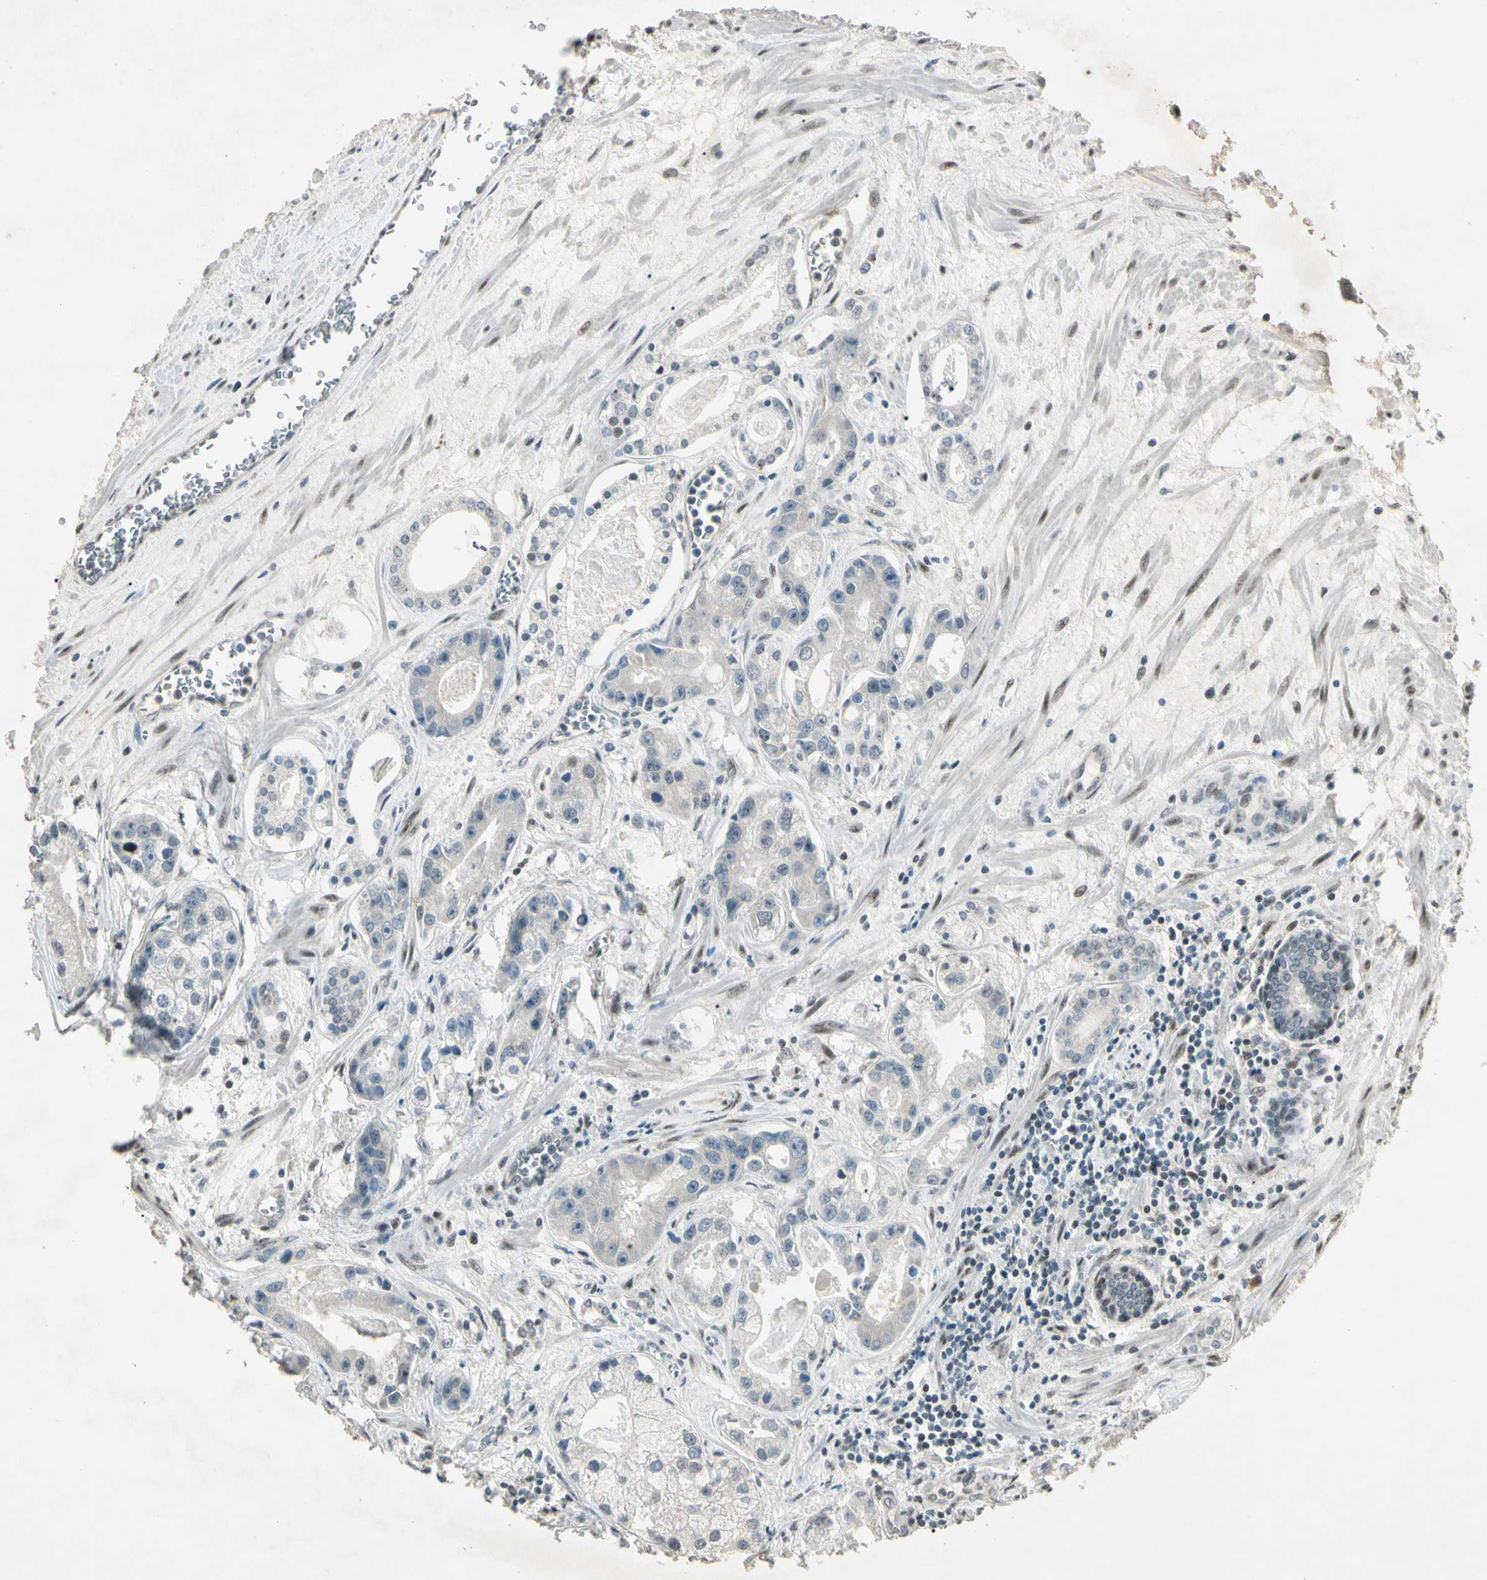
{"staining": {"intensity": "negative", "quantity": "none", "location": "none"}, "tissue": "prostate cancer", "cell_type": "Tumor cells", "image_type": "cancer", "snomed": [{"axis": "morphology", "description": "Adenocarcinoma, Low grade"}, {"axis": "topography", "description": "Prostate"}], "caption": "The photomicrograph shows no significant positivity in tumor cells of prostate cancer (adenocarcinoma (low-grade)).", "gene": "ZBTB4", "patient": {"sex": "male", "age": 59}}